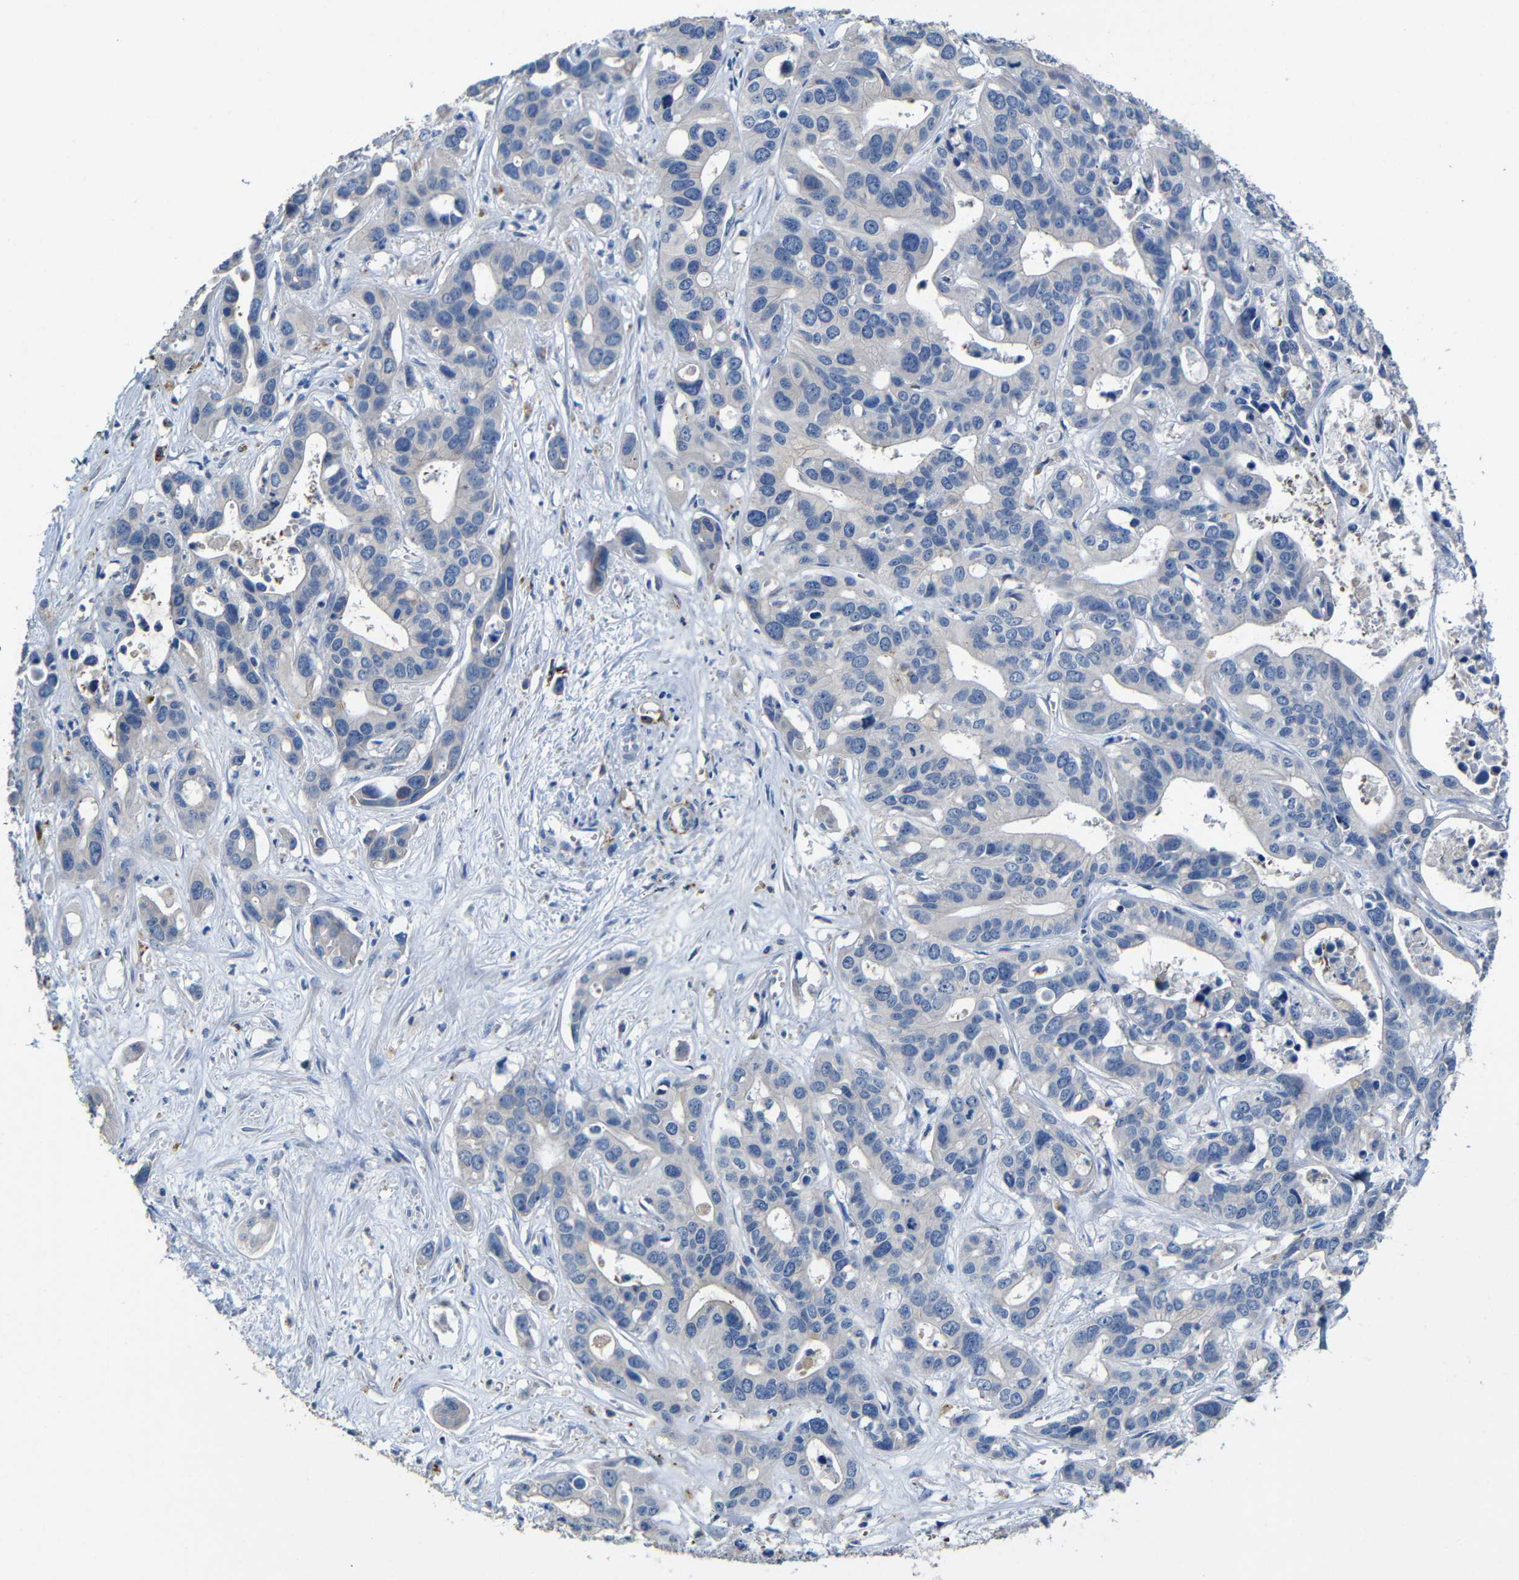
{"staining": {"intensity": "negative", "quantity": "none", "location": "none"}, "tissue": "liver cancer", "cell_type": "Tumor cells", "image_type": "cancer", "snomed": [{"axis": "morphology", "description": "Cholangiocarcinoma"}, {"axis": "topography", "description": "Liver"}], "caption": "The histopathology image displays no staining of tumor cells in liver cancer (cholangiocarcinoma).", "gene": "ACKR2", "patient": {"sex": "female", "age": 65}}